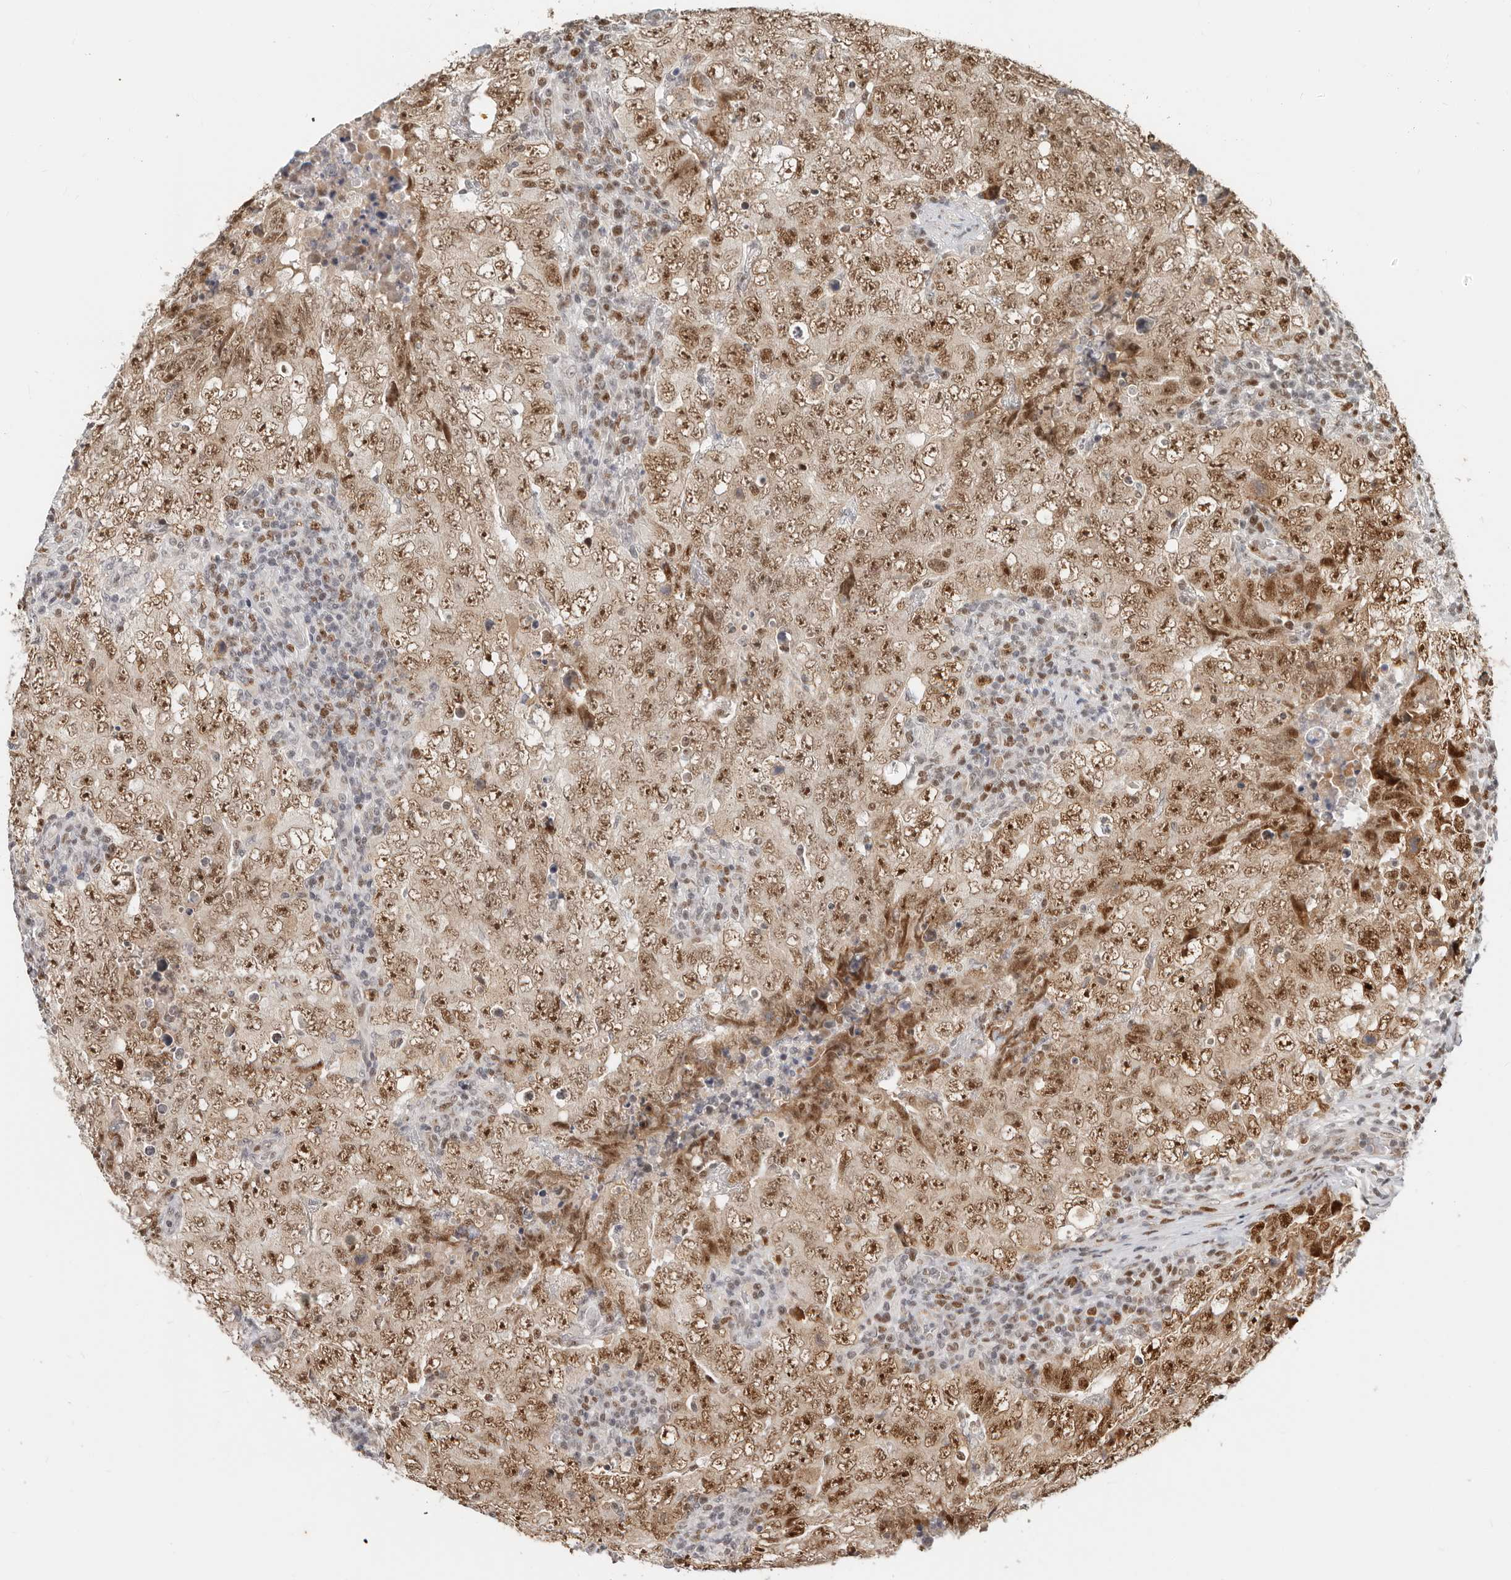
{"staining": {"intensity": "strong", "quantity": ">75%", "location": "nuclear"}, "tissue": "testis cancer", "cell_type": "Tumor cells", "image_type": "cancer", "snomed": [{"axis": "morphology", "description": "Carcinoma, Embryonal, NOS"}, {"axis": "topography", "description": "Testis"}], "caption": "Immunohistochemical staining of human embryonal carcinoma (testis) shows strong nuclear protein positivity in approximately >75% of tumor cells. (Brightfield microscopy of DAB IHC at high magnification).", "gene": "RFC2", "patient": {"sex": "male", "age": 26}}